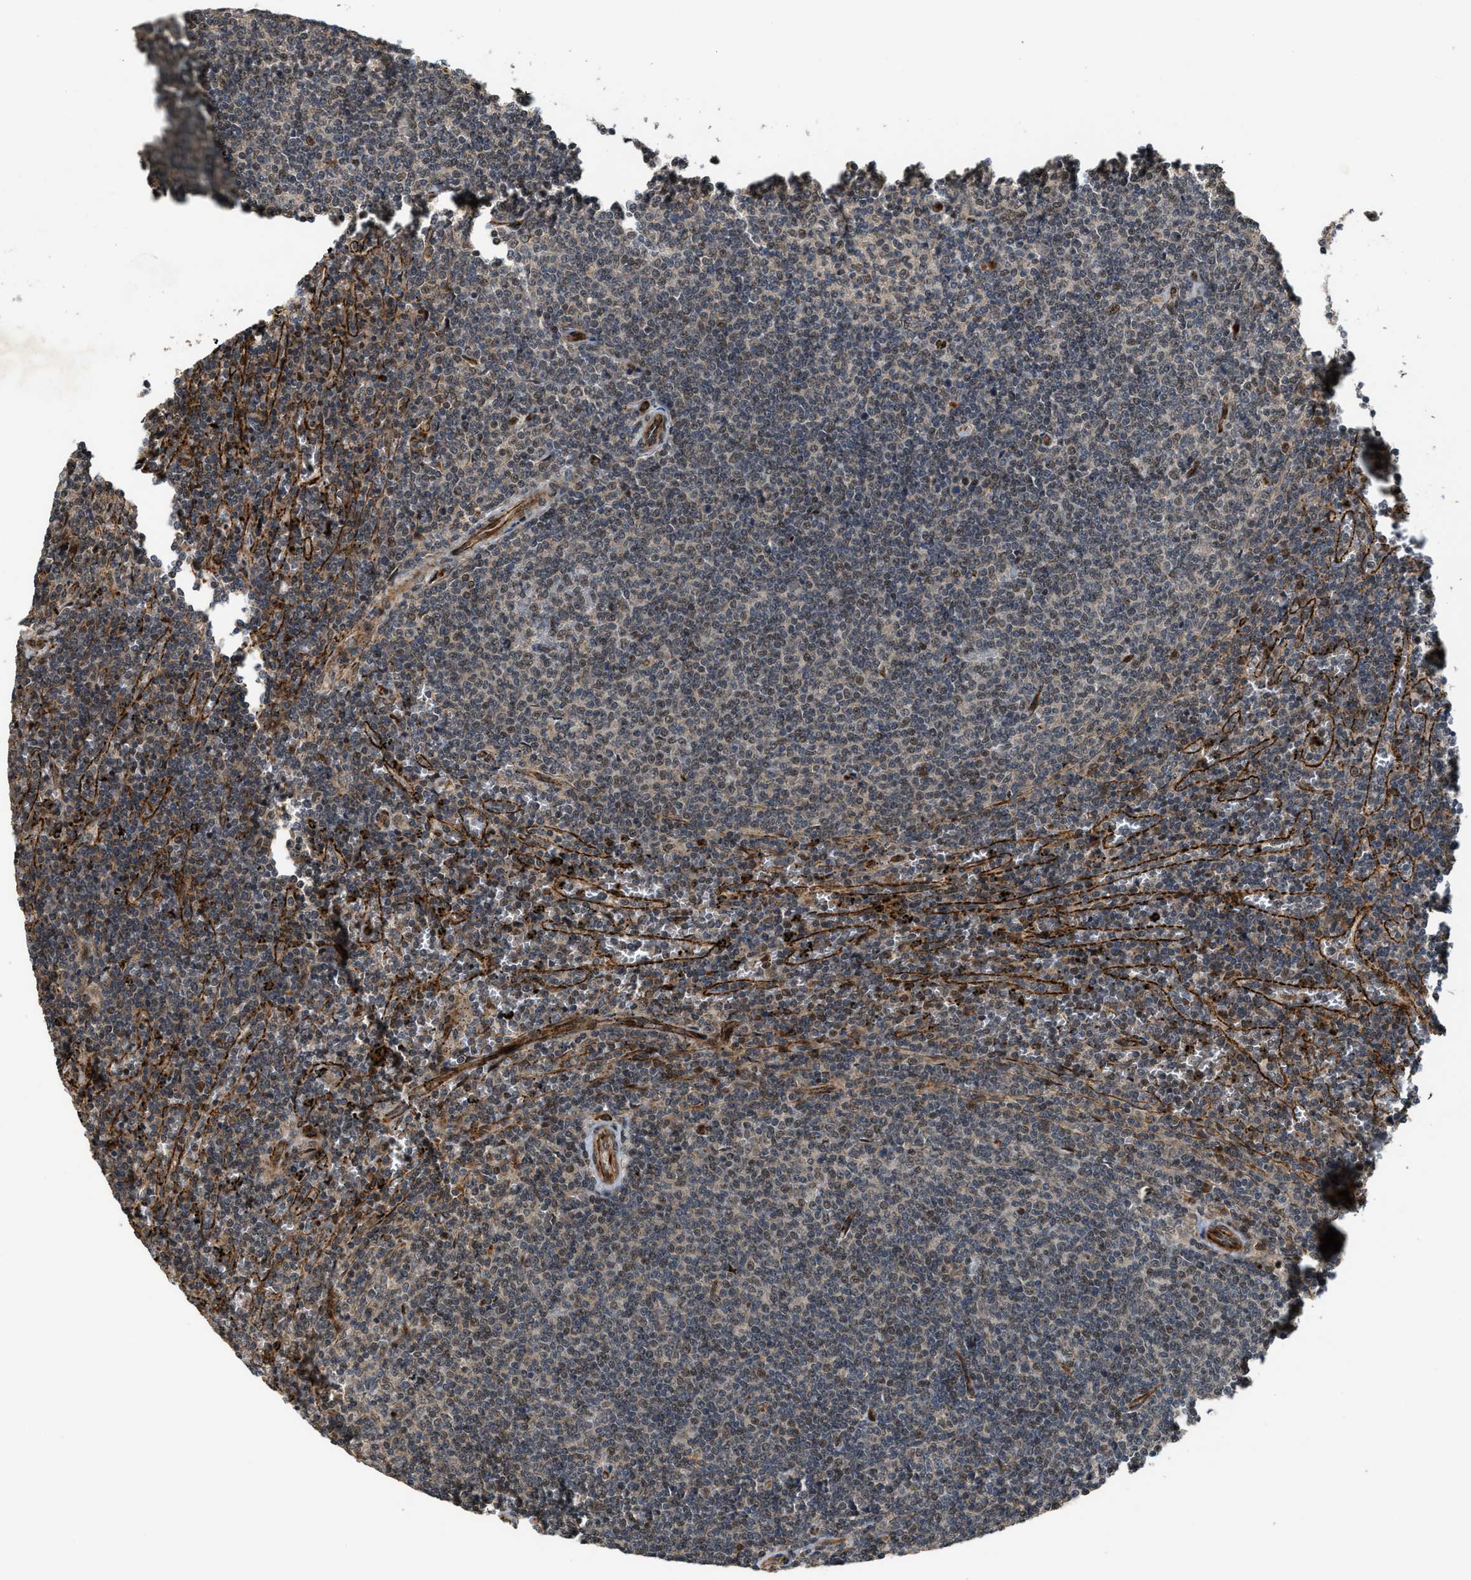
{"staining": {"intensity": "weak", "quantity": "25%-75%", "location": "nuclear"}, "tissue": "lymphoma", "cell_type": "Tumor cells", "image_type": "cancer", "snomed": [{"axis": "morphology", "description": "Malignant lymphoma, non-Hodgkin's type, Low grade"}, {"axis": "topography", "description": "Spleen"}], "caption": "This image demonstrates immunohistochemistry (IHC) staining of human lymphoma, with low weak nuclear staining in about 25%-75% of tumor cells.", "gene": "DPF2", "patient": {"sex": "female", "age": 50}}